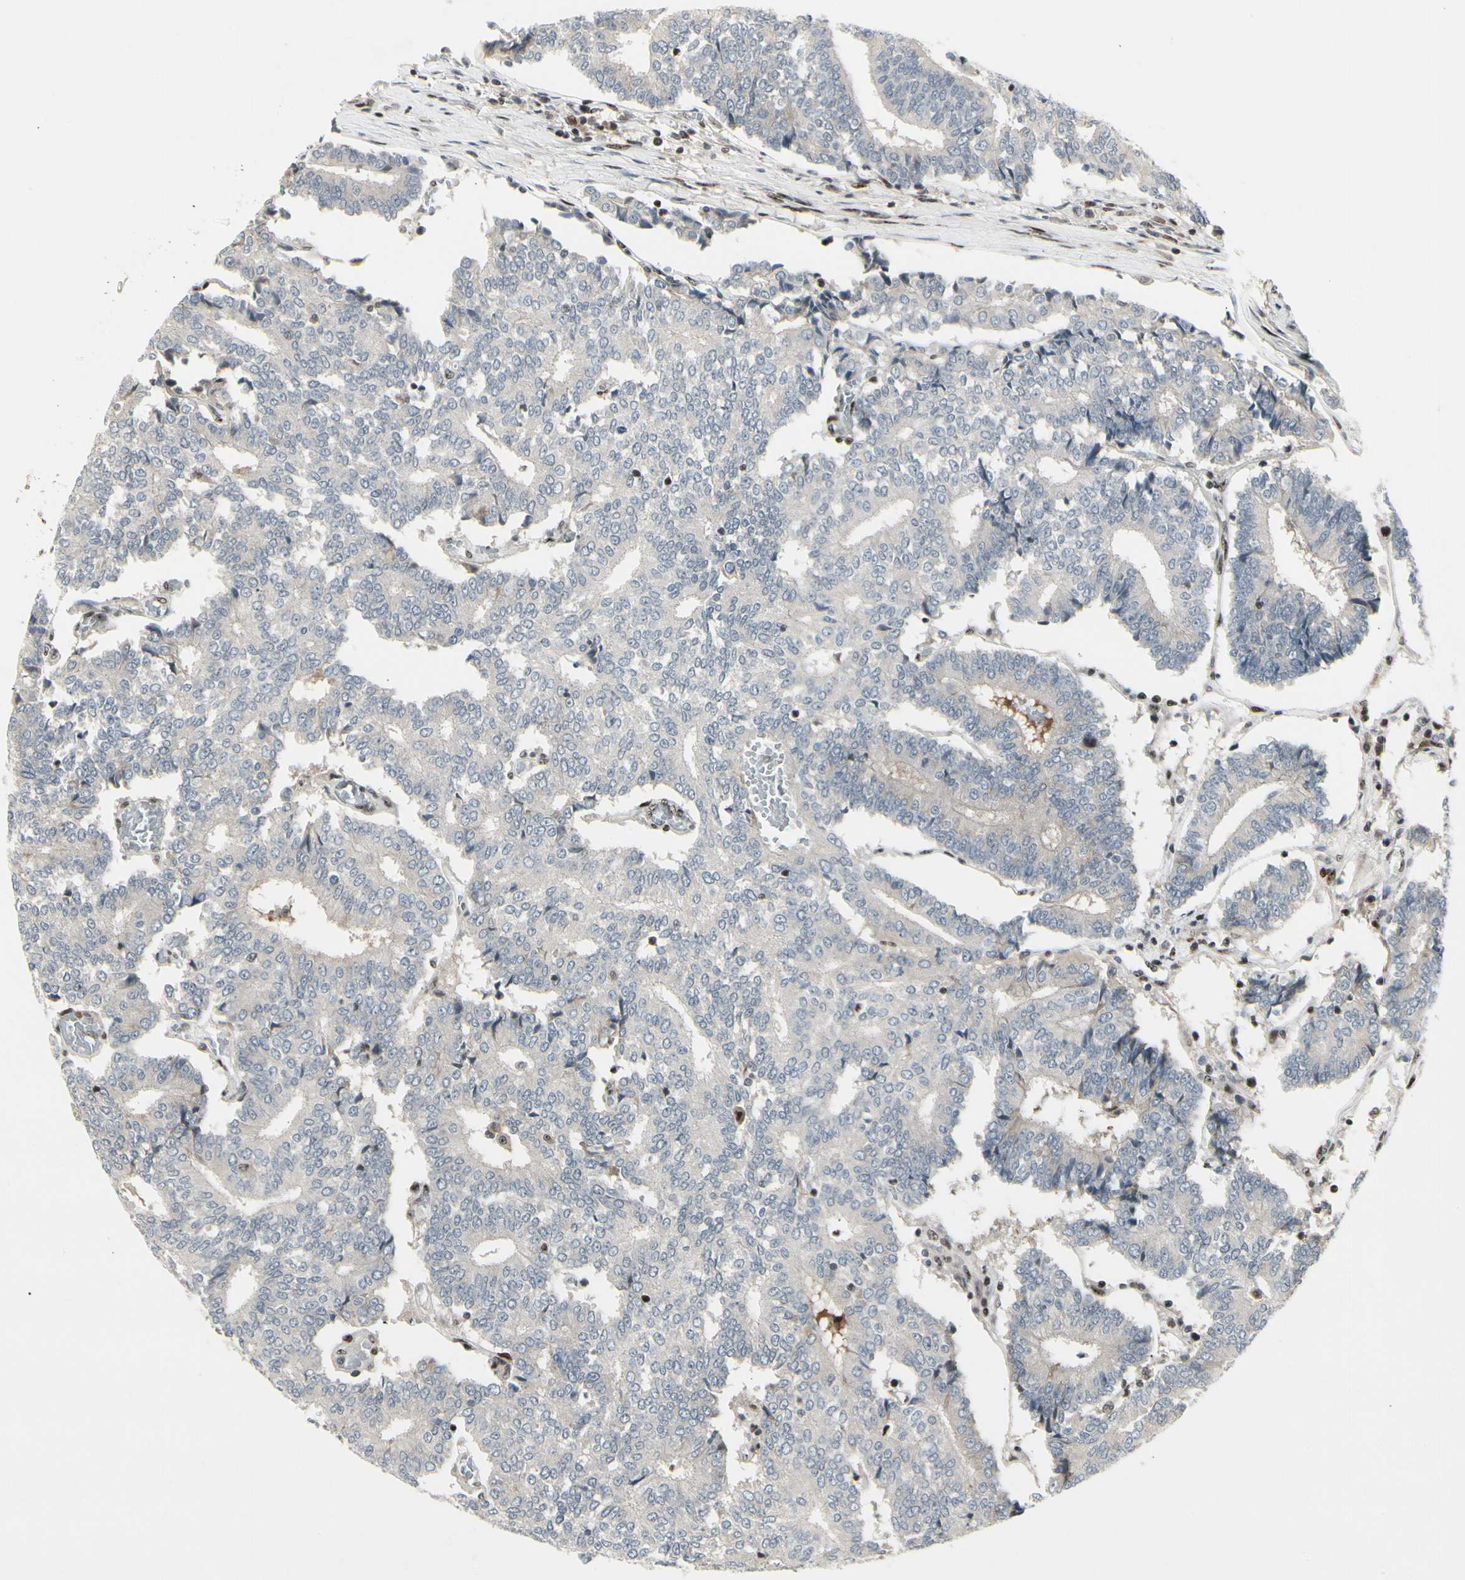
{"staining": {"intensity": "negative", "quantity": "none", "location": "none"}, "tissue": "prostate cancer", "cell_type": "Tumor cells", "image_type": "cancer", "snomed": [{"axis": "morphology", "description": "Adenocarcinoma, High grade"}, {"axis": "topography", "description": "Prostate"}], "caption": "Protein analysis of prostate high-grade adenocarcinoma reveals no significant positivity in tumor cells.", "gene": "FOXJ2", "patient": {"sex": "male", "age": 55}}